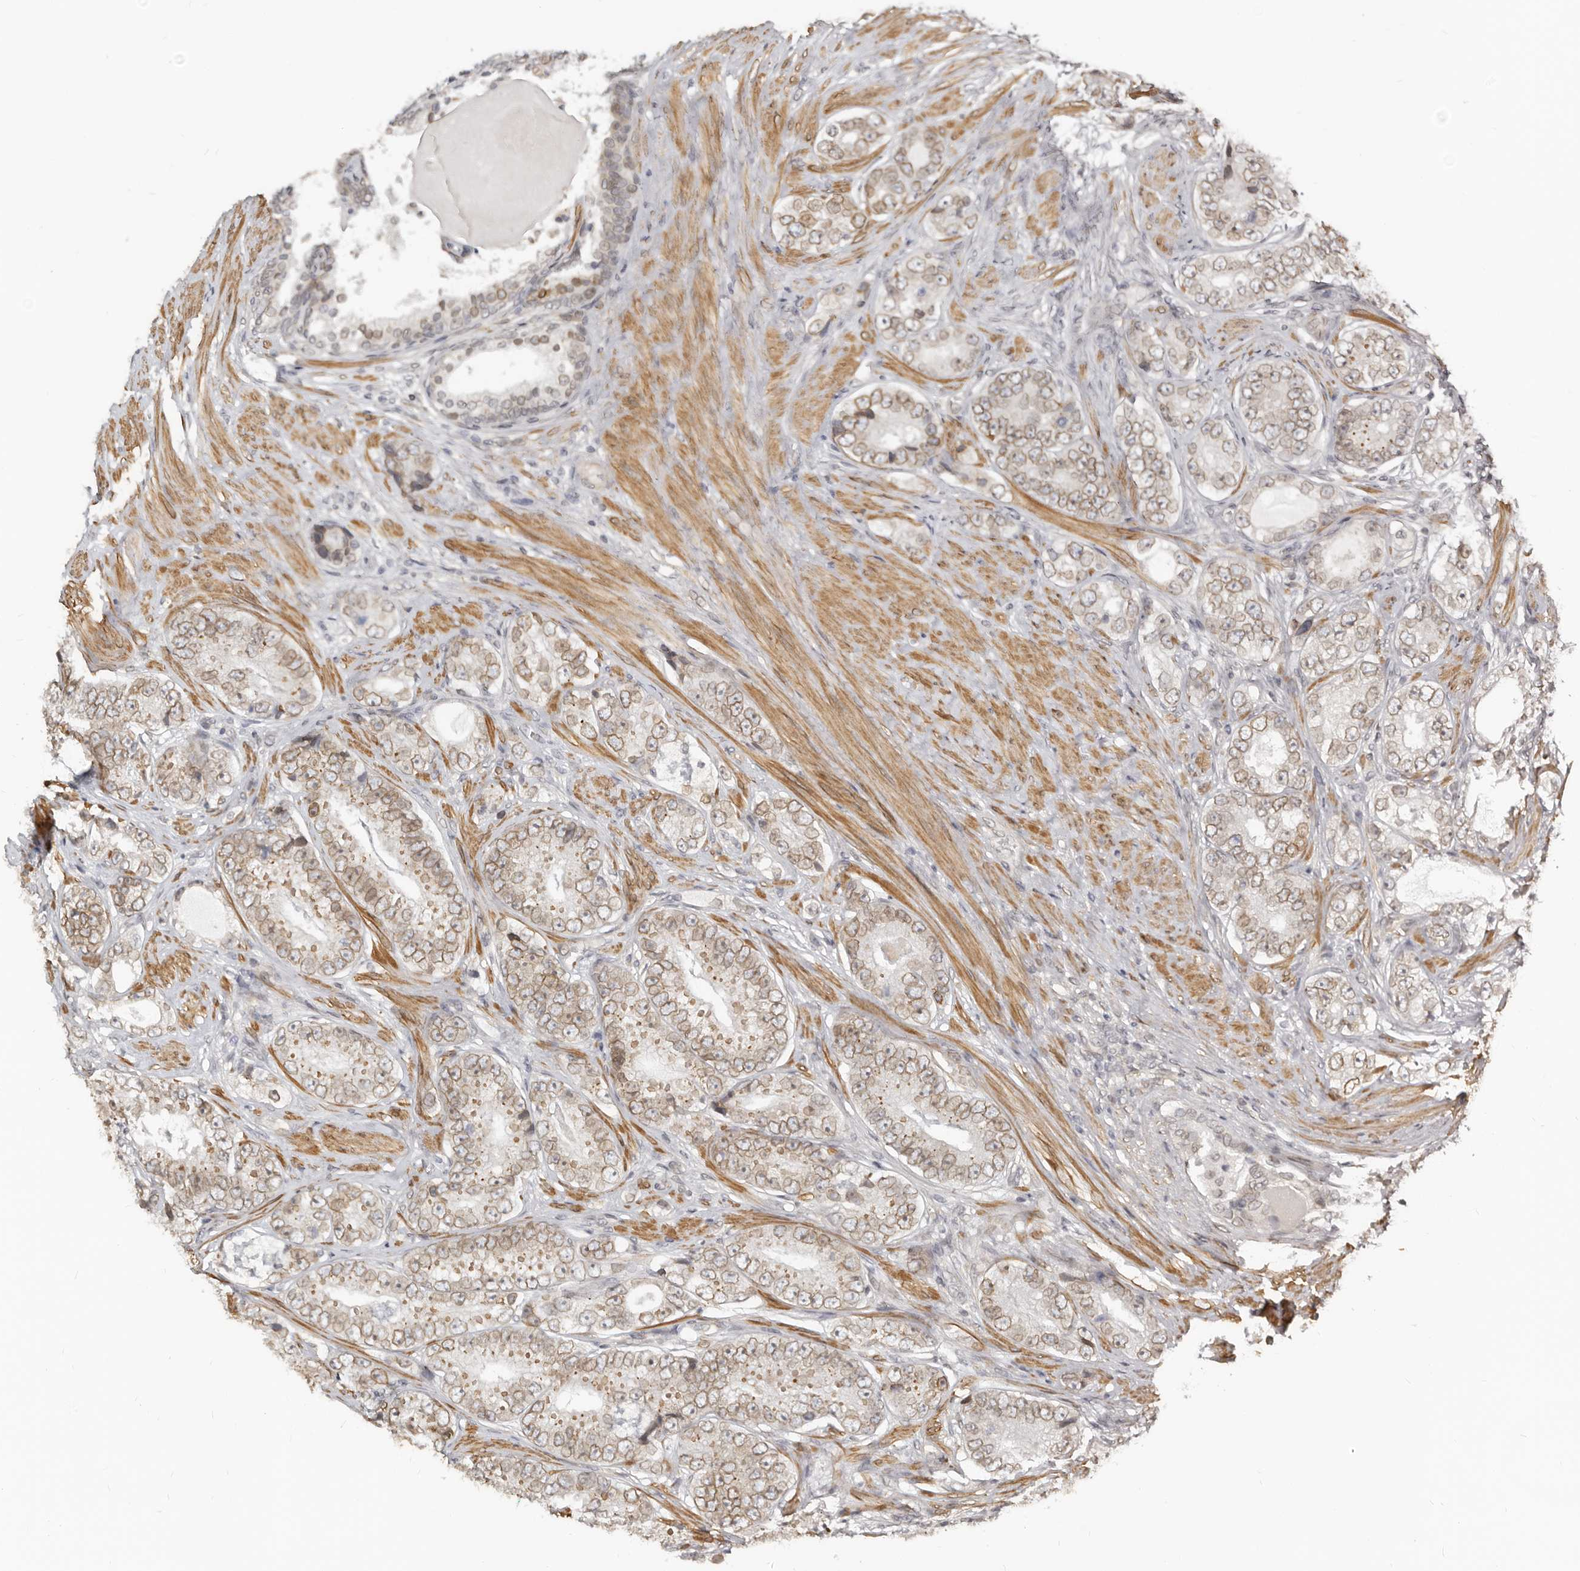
{"staining": {"intensity": "moderate", "quantity": ">75%", "location": "cytoplasmic/membranous,nuclear"}, "tissue": "prostate cancer", "cell_type": "Tumor cells", "image_type": "cancer", "snomed": [{"axis": "morphology", "description": "Adenocarcinoma, High grade"}, {"axis": "topography", "description": "Prostate"}], "caption": "Prostate cancer (adenocarcinoma (high-grade)) stained with a protein marker exhibits moderate staining in tumor cells.", "gene": "NUP153", "patient": {"sex": "male", "age": 56}}